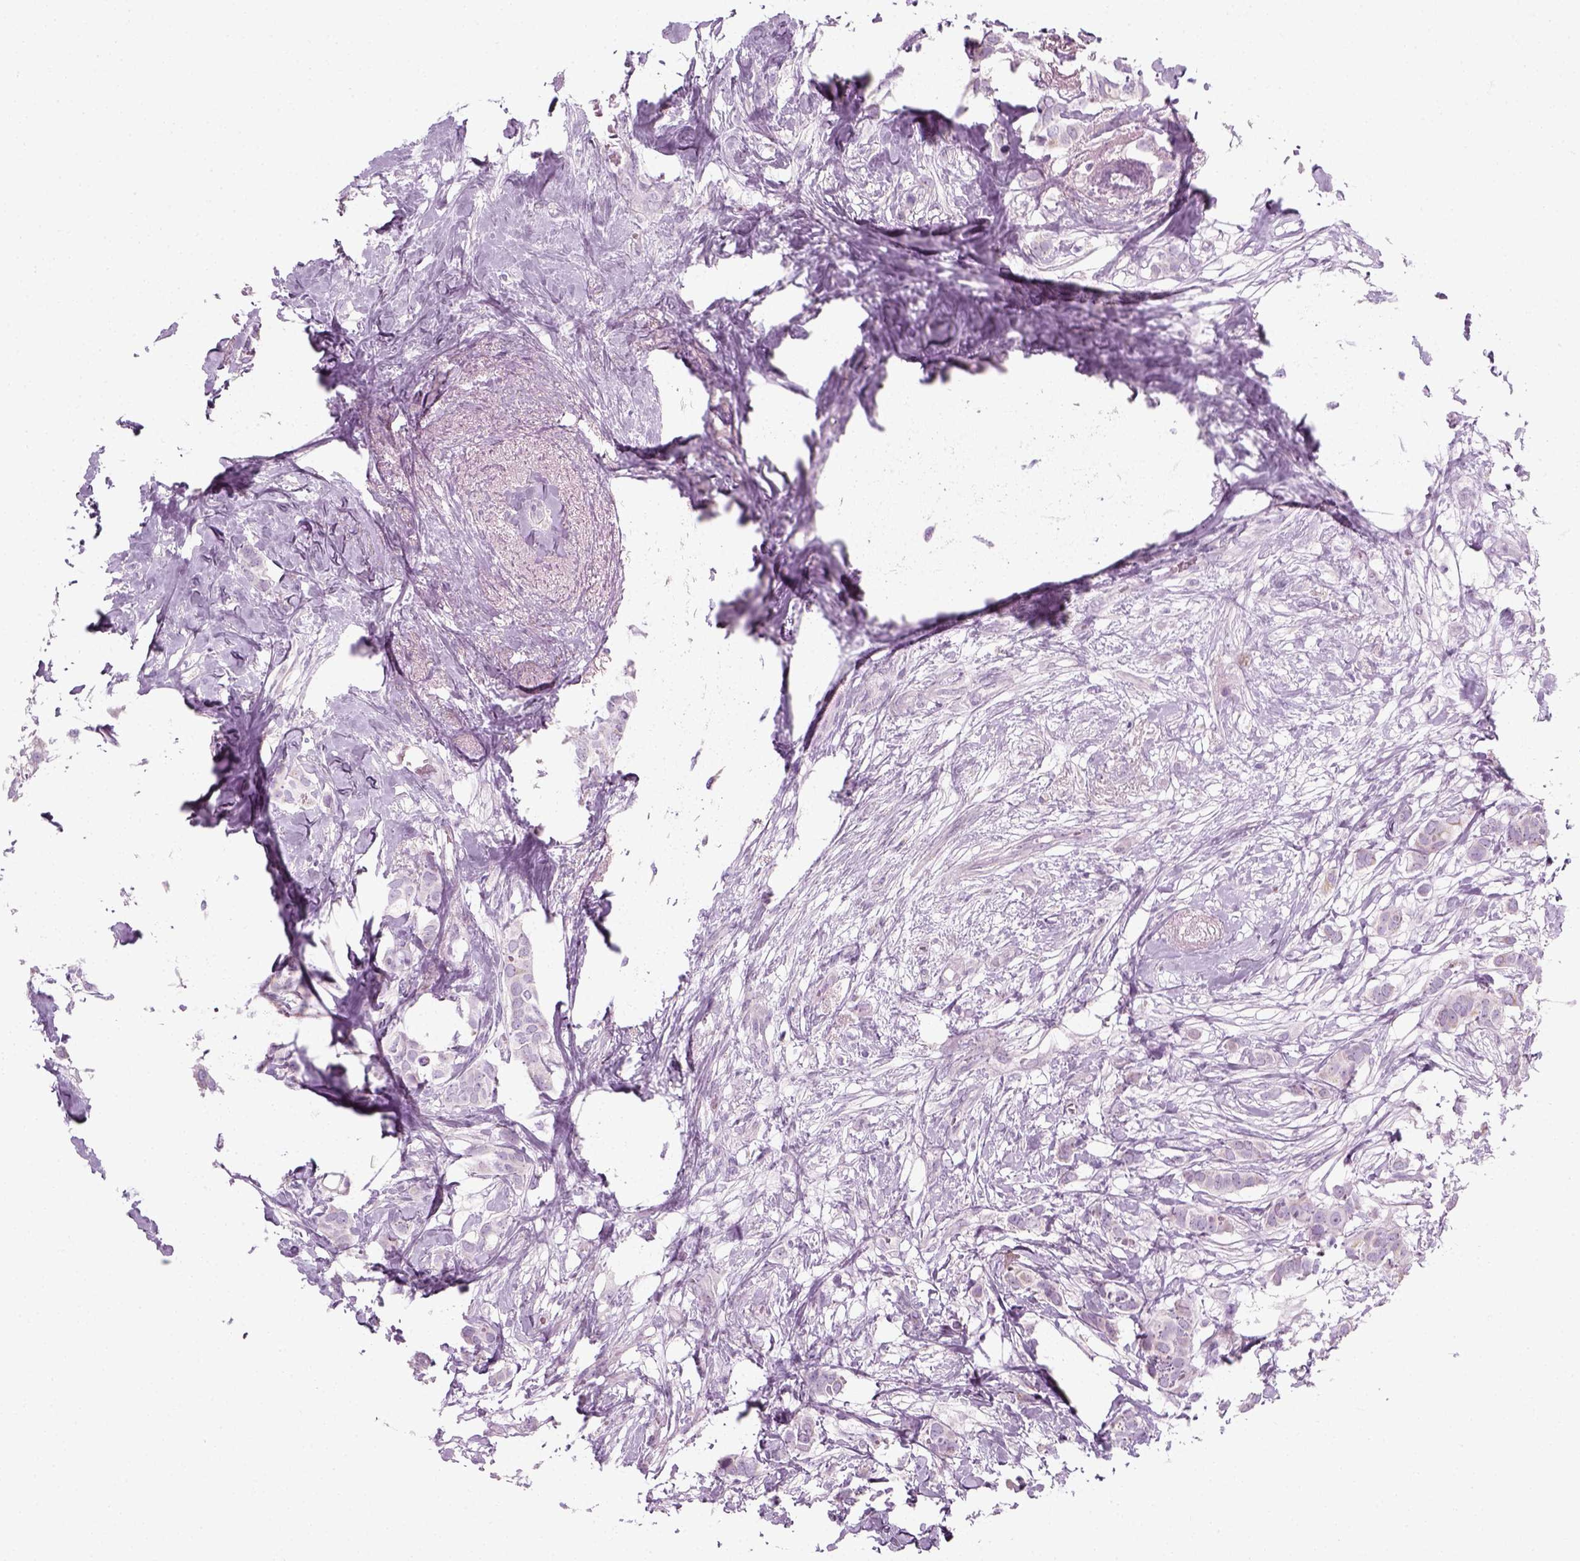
{"staining": {"intensity": "negative", "quantity": "none", "location": "none"}, "tissue": "breast cancer", "cell_type": "Tumor cells", "image_type": "cancer", "snomed": [{"axis": "morphology", "description": "Duct carcinoma"}, {"axis": "topography", "description": "Breast"}], "caption": "The immunohistochemistry micrograph has no significant expression in tumor cells of breast cancer (invasive ductal carcinoma) tissue.", "gene": "SLC12A5", "patient": {"sex": "female", "age": 62}}